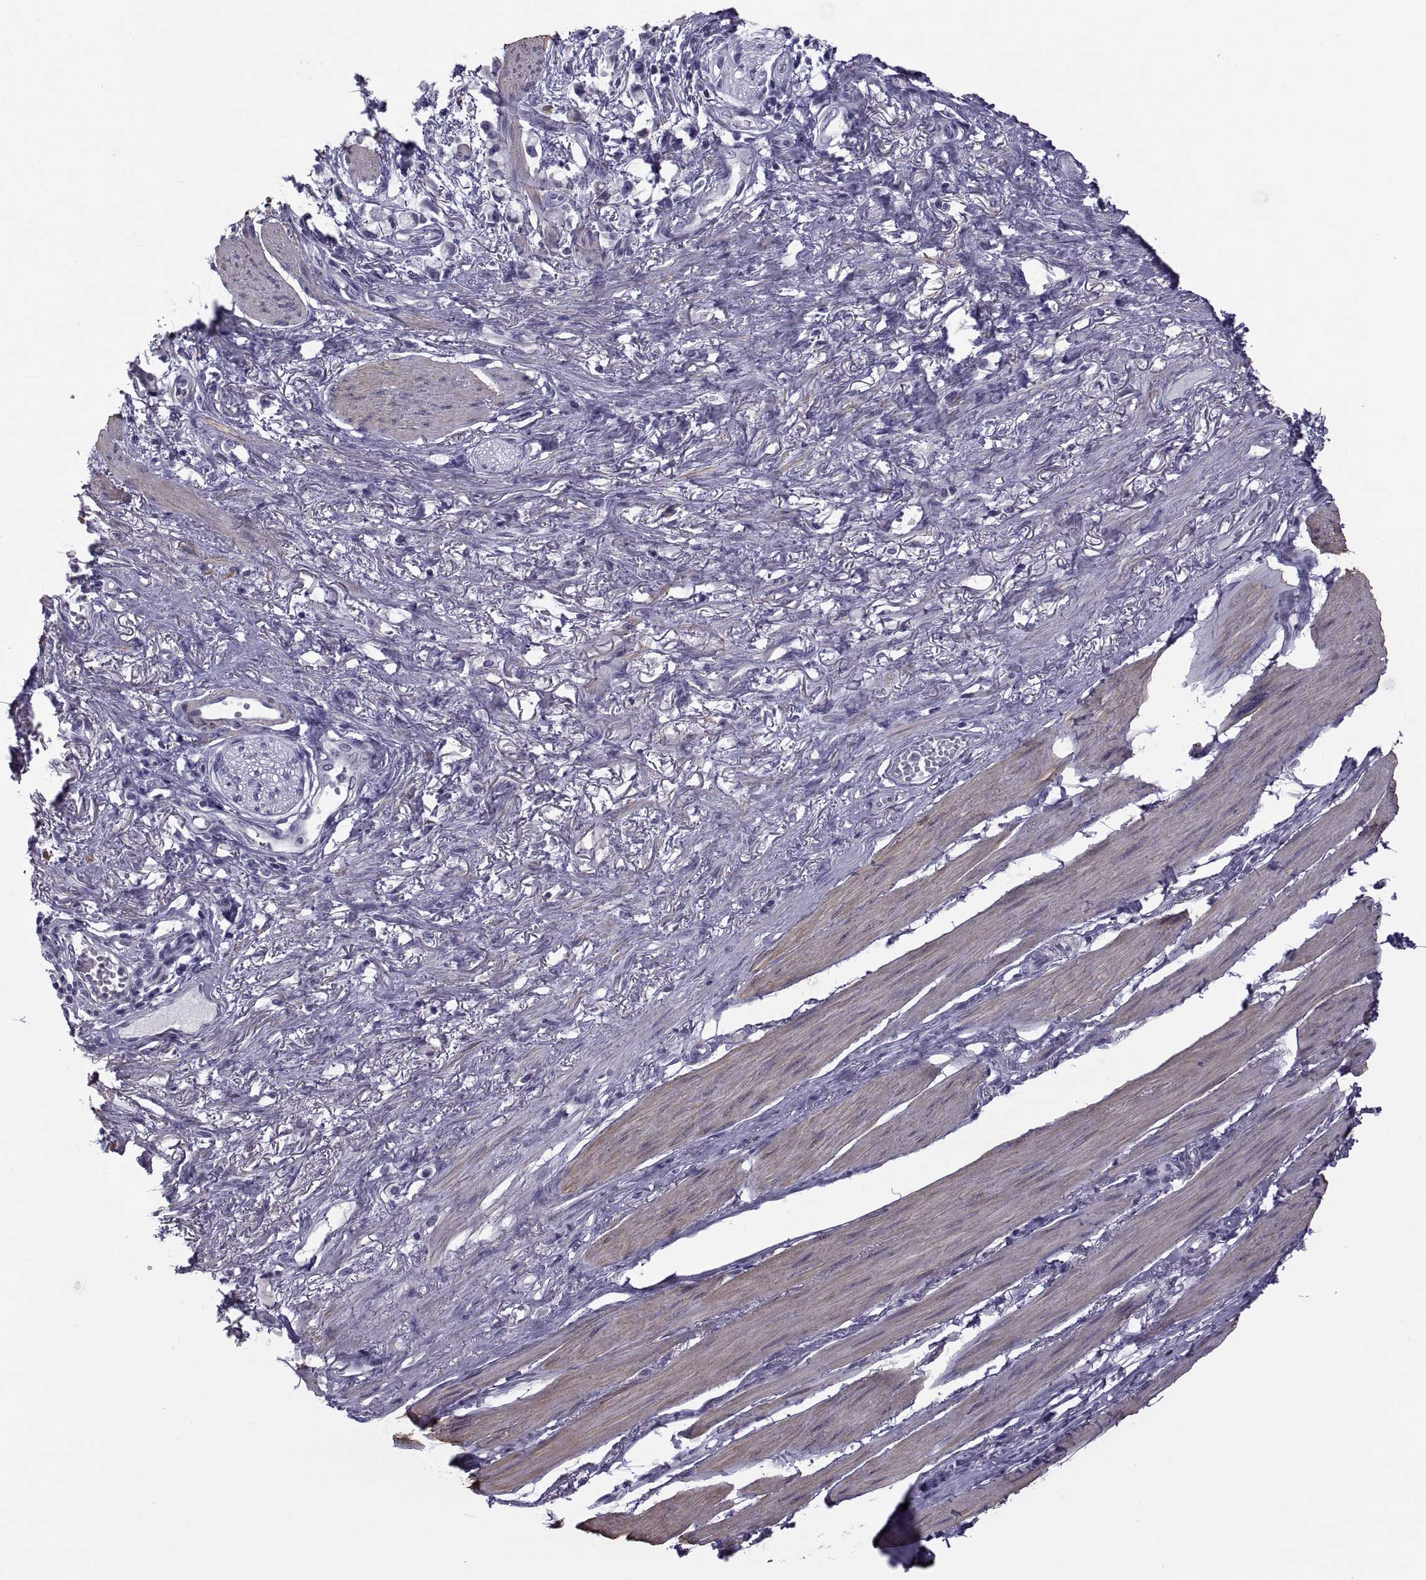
{"staining": {"intensity": "negative", "quantity": "none", "location": "none"}, "tissue": "stomach cancer", "cell_type": "Tumor cells", "image_type": "cancer", "snomed": [{"axis": "morphology", "description": "Adenocarcinoma, NOS"}, {"axis": "topography", "description": "Stomach"}], "caption": "The histopathology image exhibits no staining of tumor cells in stomach cancer (adenocarcinoma).", "gene": "MAGEB1", "patient": {"sex": "female", "age": 81}}